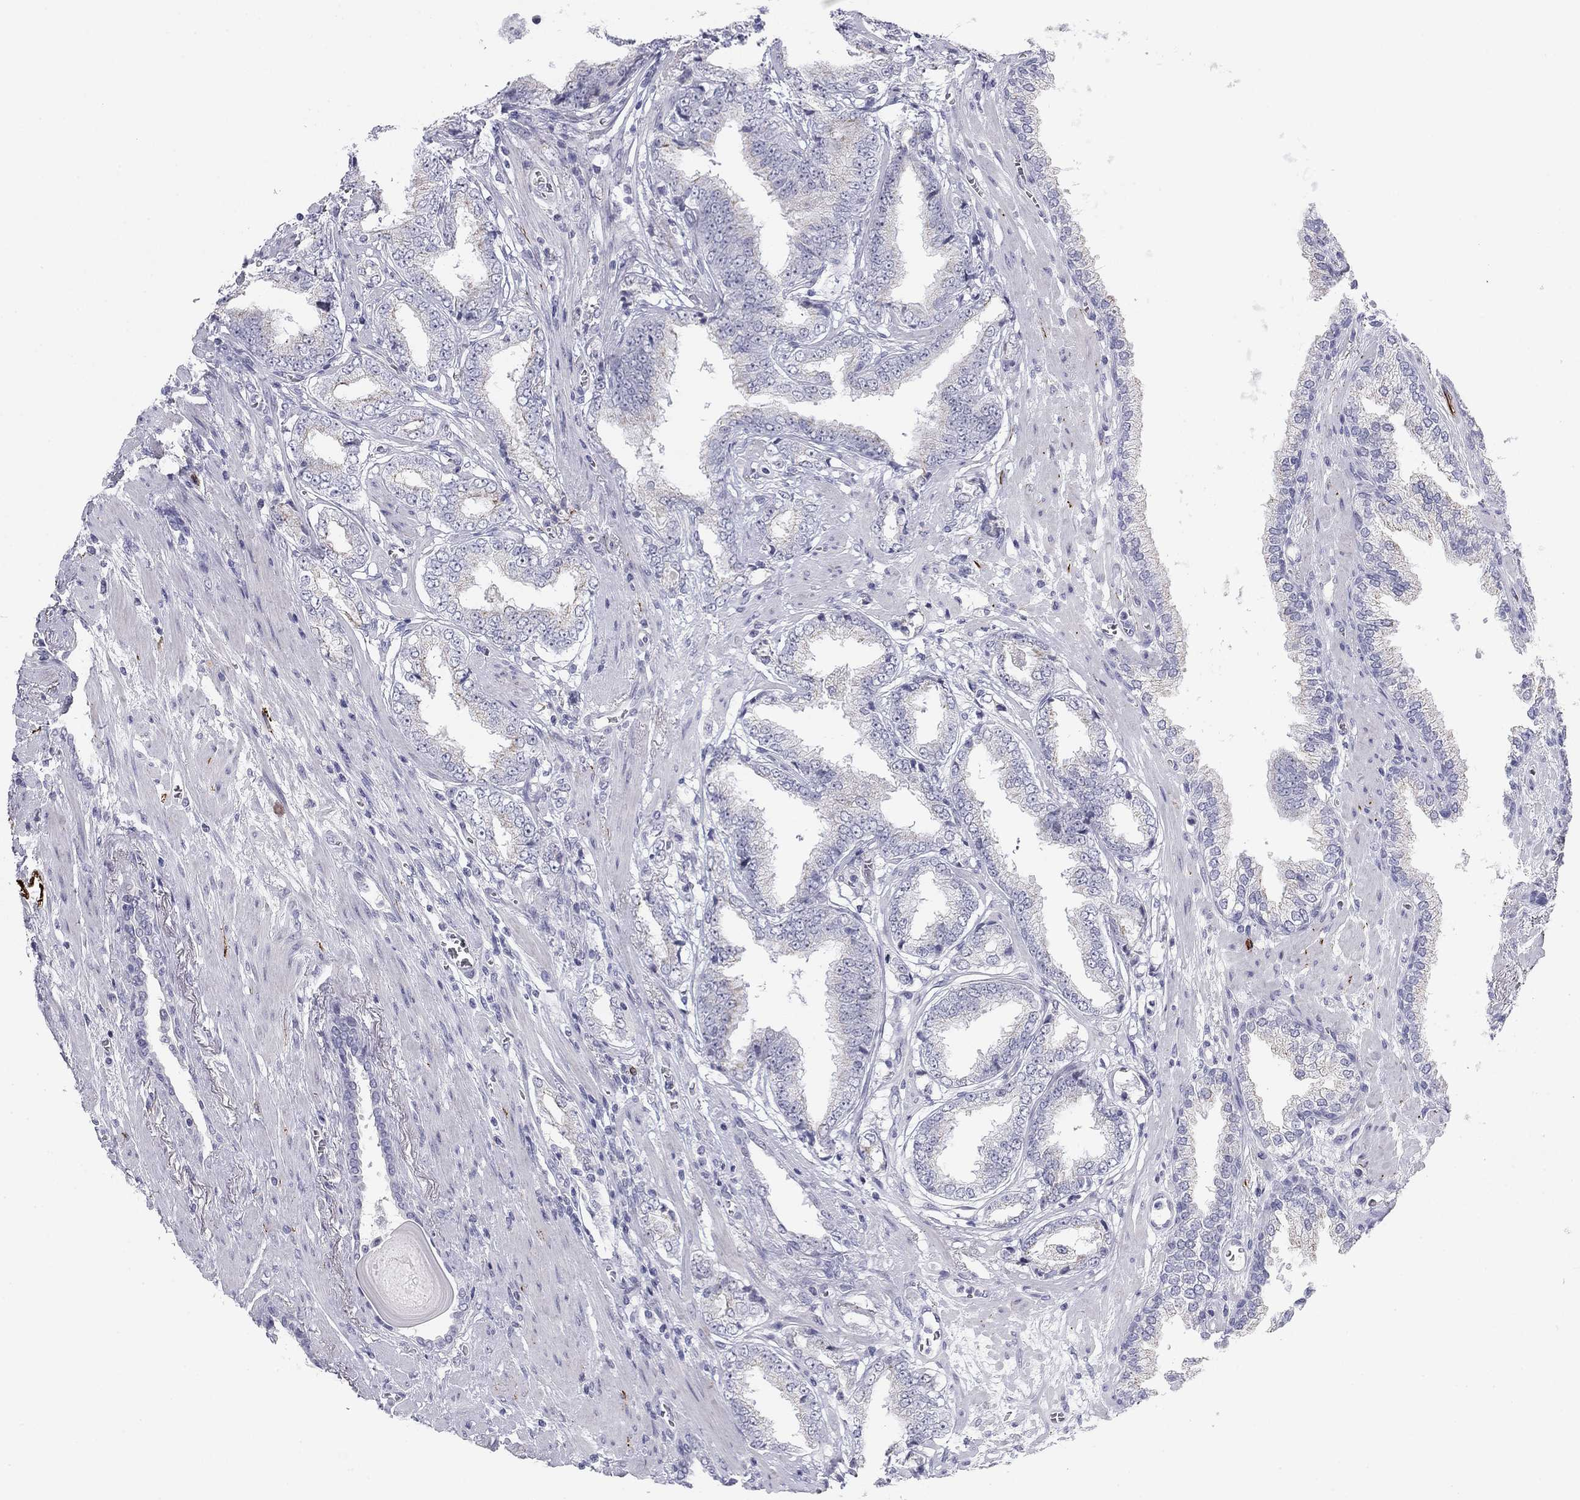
{"staining": {"intensity": "negative", "quantity": "none", "location": "none"}, "tissue": "prostate cancer", "cell_type": "Tumor cells", "image_type": "cancer", "snomed": [{"axis": "morphology", "description": "Adenocarcinoma, Low grade"}, {"axis": "topography", "description": "Prostate"}], "caption": "This photomicrograph is of prostate low-grade adenocarcinoma stained with immunohistochemistry (IHC) to label a protein in brown with the nuclei are counter-stained blue. There is no staining in tumor cells.", "gene": "PRPH", "patient": {"sex": "male", "age": 69}}